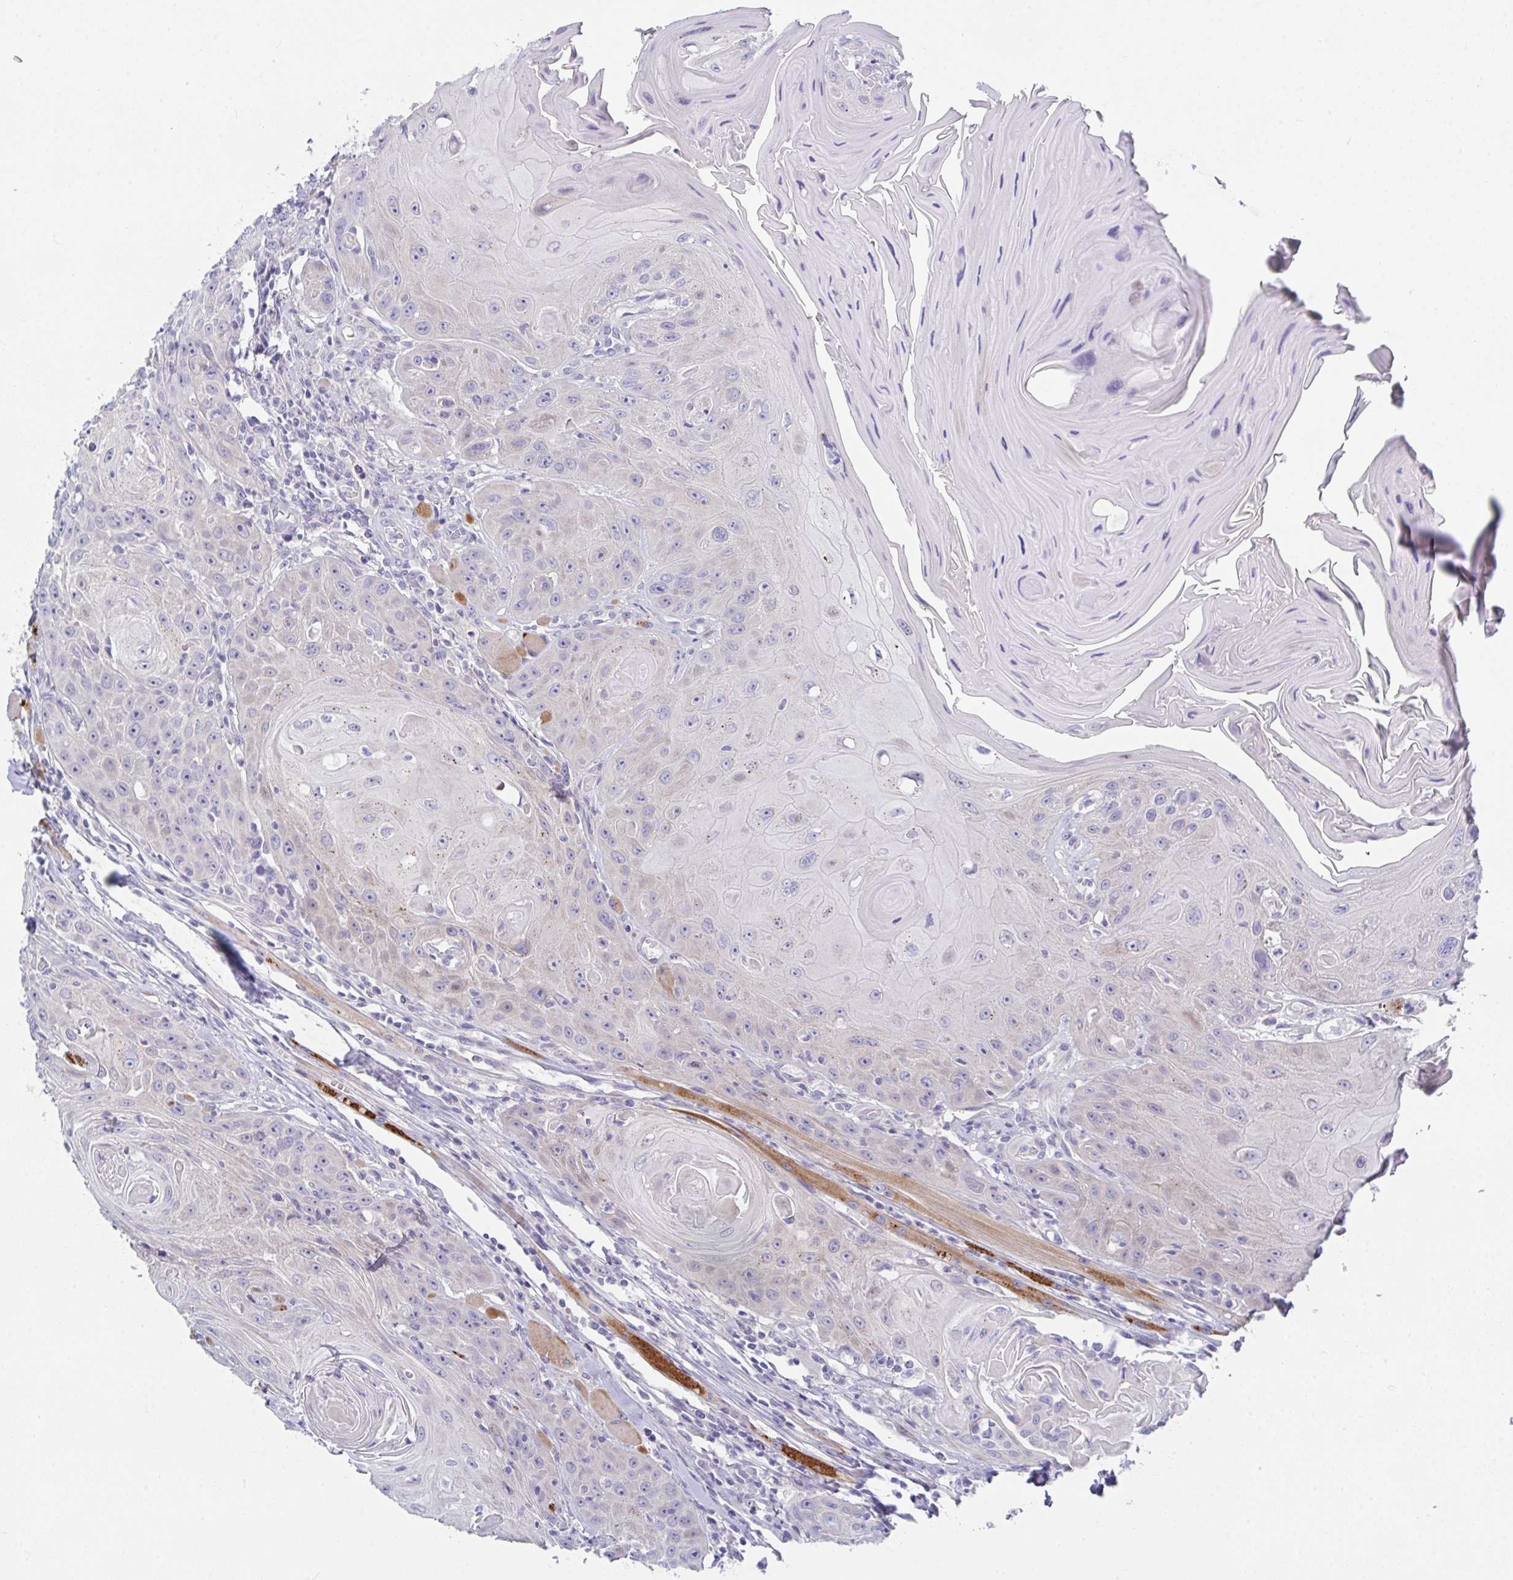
{"staining": {"intensity": "negative", "quantity": "none", "location": "none"}, "tissue": "head and neck cancer", "cell_type": "Tumor cells", "image_type": "cancer", "snomed": [{"axis": "morphology", "description": "Squamous cell carcinoma, NOS"}, {"axis": "topography", "description": "Head-Neck"}], "caption": "Protein analysis of head and neck cancer (squamous cell carcinoma) demonstrates no significant expression in tumor cells.", "gene": "FBXO47", "patient": {"sex": "female", "age": 59}}